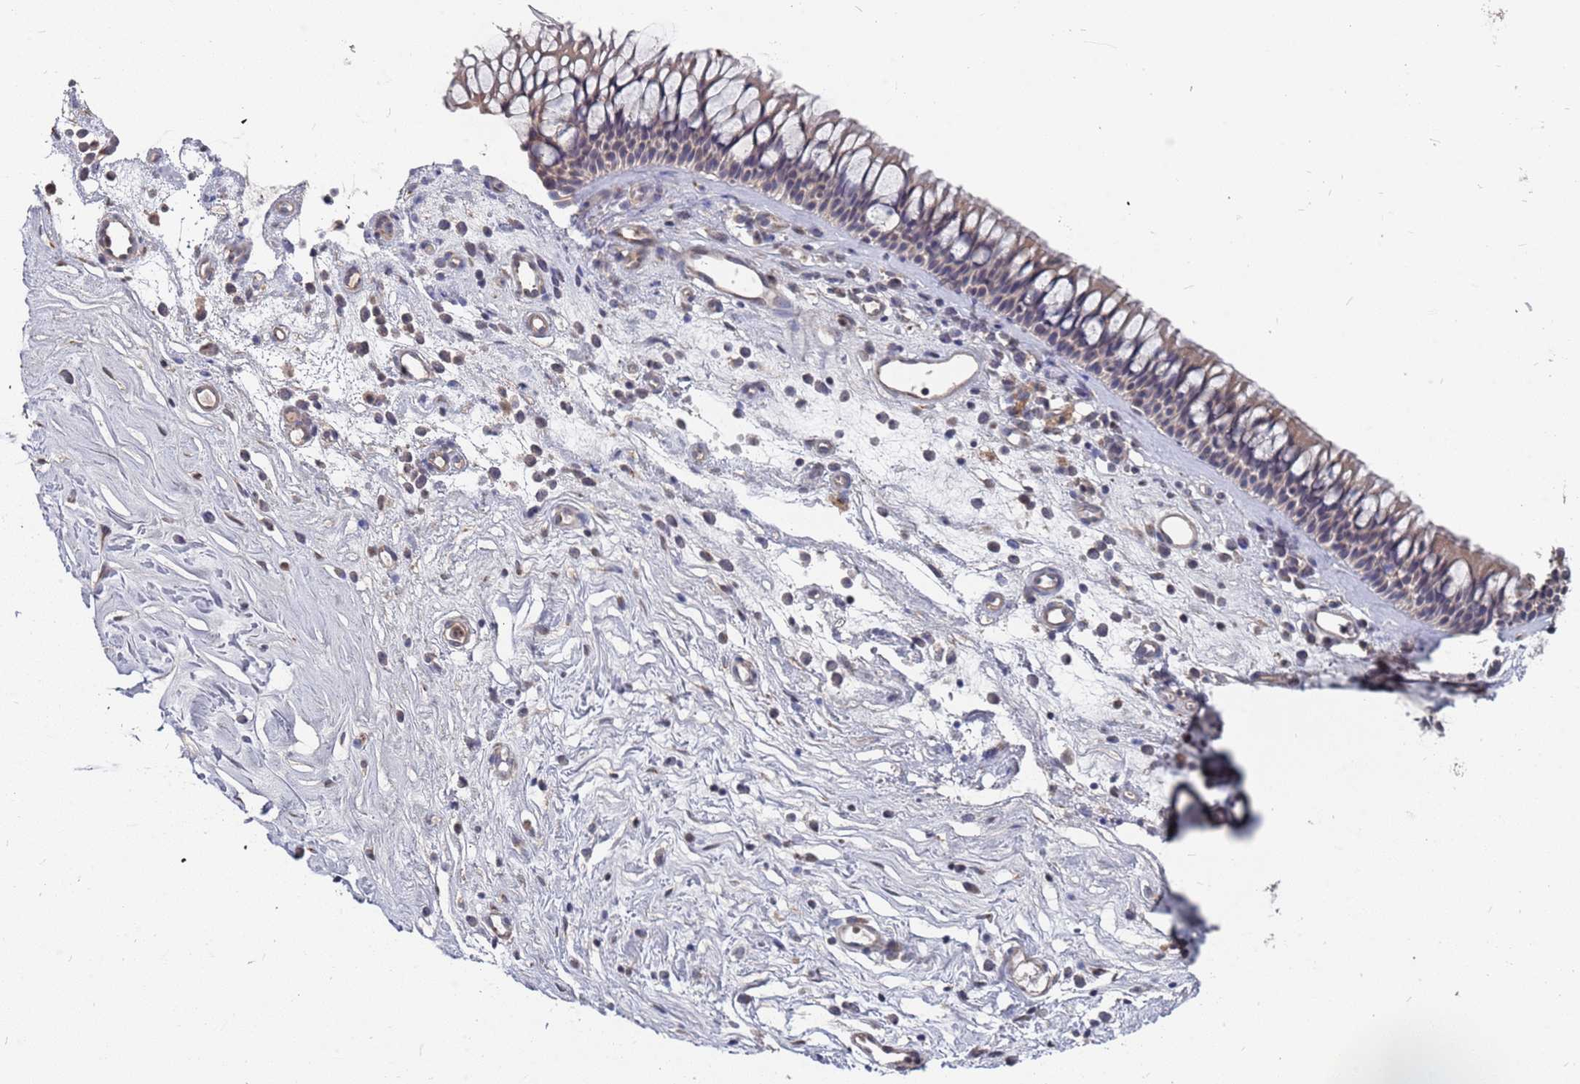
{"staining": {"intensity": "weak", "quantity": "25%-75%", "location": "cytoplasmic/membranous"}, "tissue": "nasopharynx", "cell_type": "Respiratory epithelial cells", "image_type": "normal", "snomed": [{"axis": "morphology", "description": "Normal tissue, NOS"}, {"axis": "morphology", "description": "Inflammation, NOS"}, {"axis": "morphology", "description": "Malignant melanoma, Metastatic site"}, {"axis": "topography", "description": "Nasopharynx"}], "caption": "Unremarkable nasopharynx was stained to show a protein in brown. There is low levels of weak cytoplasmic/membranous staining in about 25%-75% of respiratory epithelial cells. (Stains: DAB in brown, nuclei in blue, Microscopy: brightfield microscopy at high magnification).", "gene": "TCEANC2", "patient": {"sex": "male", "age": 70}}